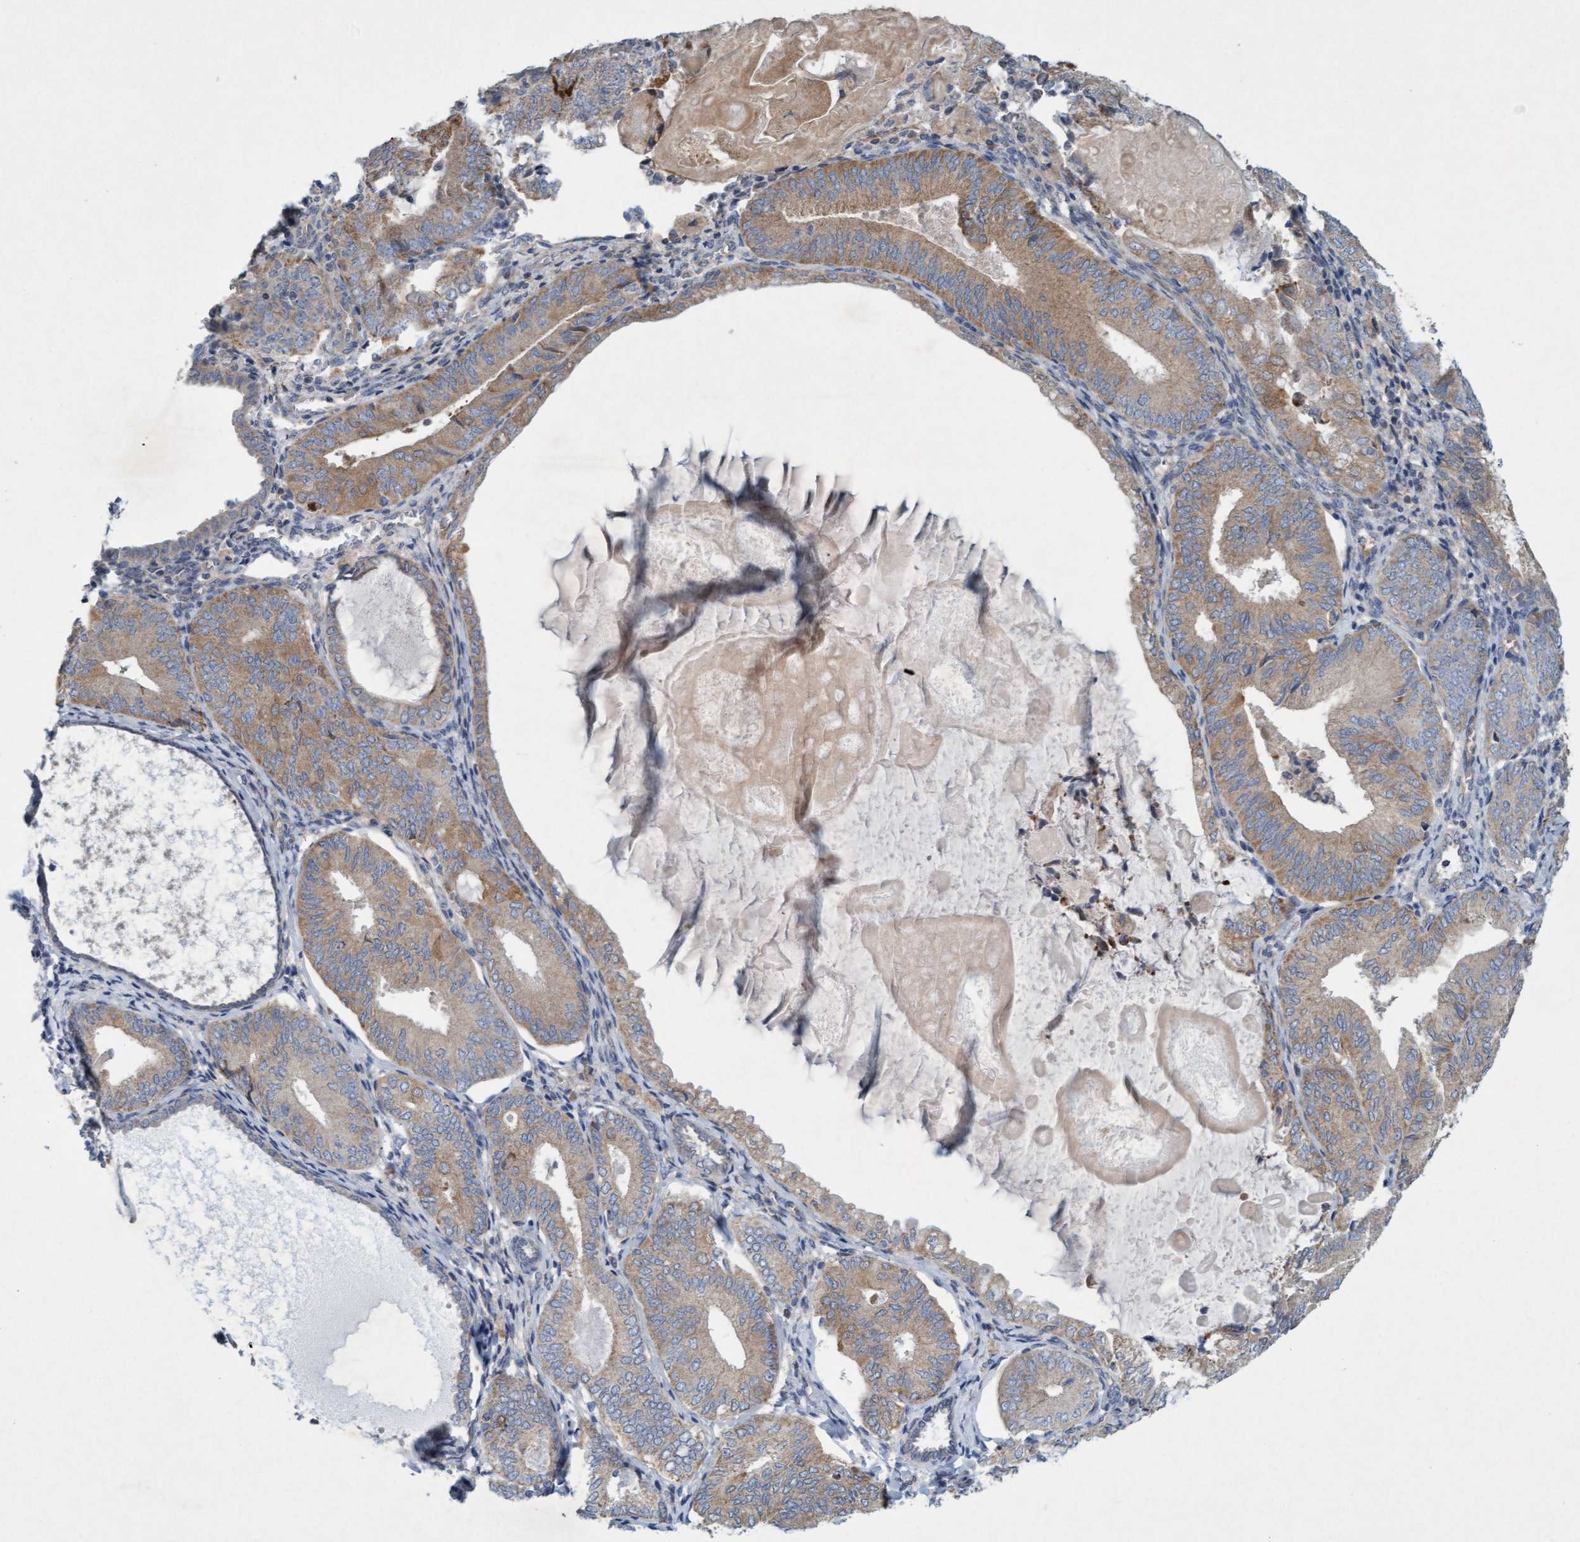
{"staining": {"intensity": "moderate", "quantity": ">75%", "location": "cytoplasmic/membranous"}, "tissue": "endometrial cancer", "cell_type": "Tumor cells", "image_type": "cancer", "snomed": [{"axis": "morphology", "description": "Adenocarcinoma, NOS"}, {"axis": "topography", "description": "Endometrium"}], "caption": "DAB immunohistochemical staining of endometrial cancer (adenocarcinoma) demonstrates moderate cytoplasmic/membranous protein staining in approximately >75% of tumor cells.", "gene": "DDHD2", "patient": {"sex": "female", "age": 81}}